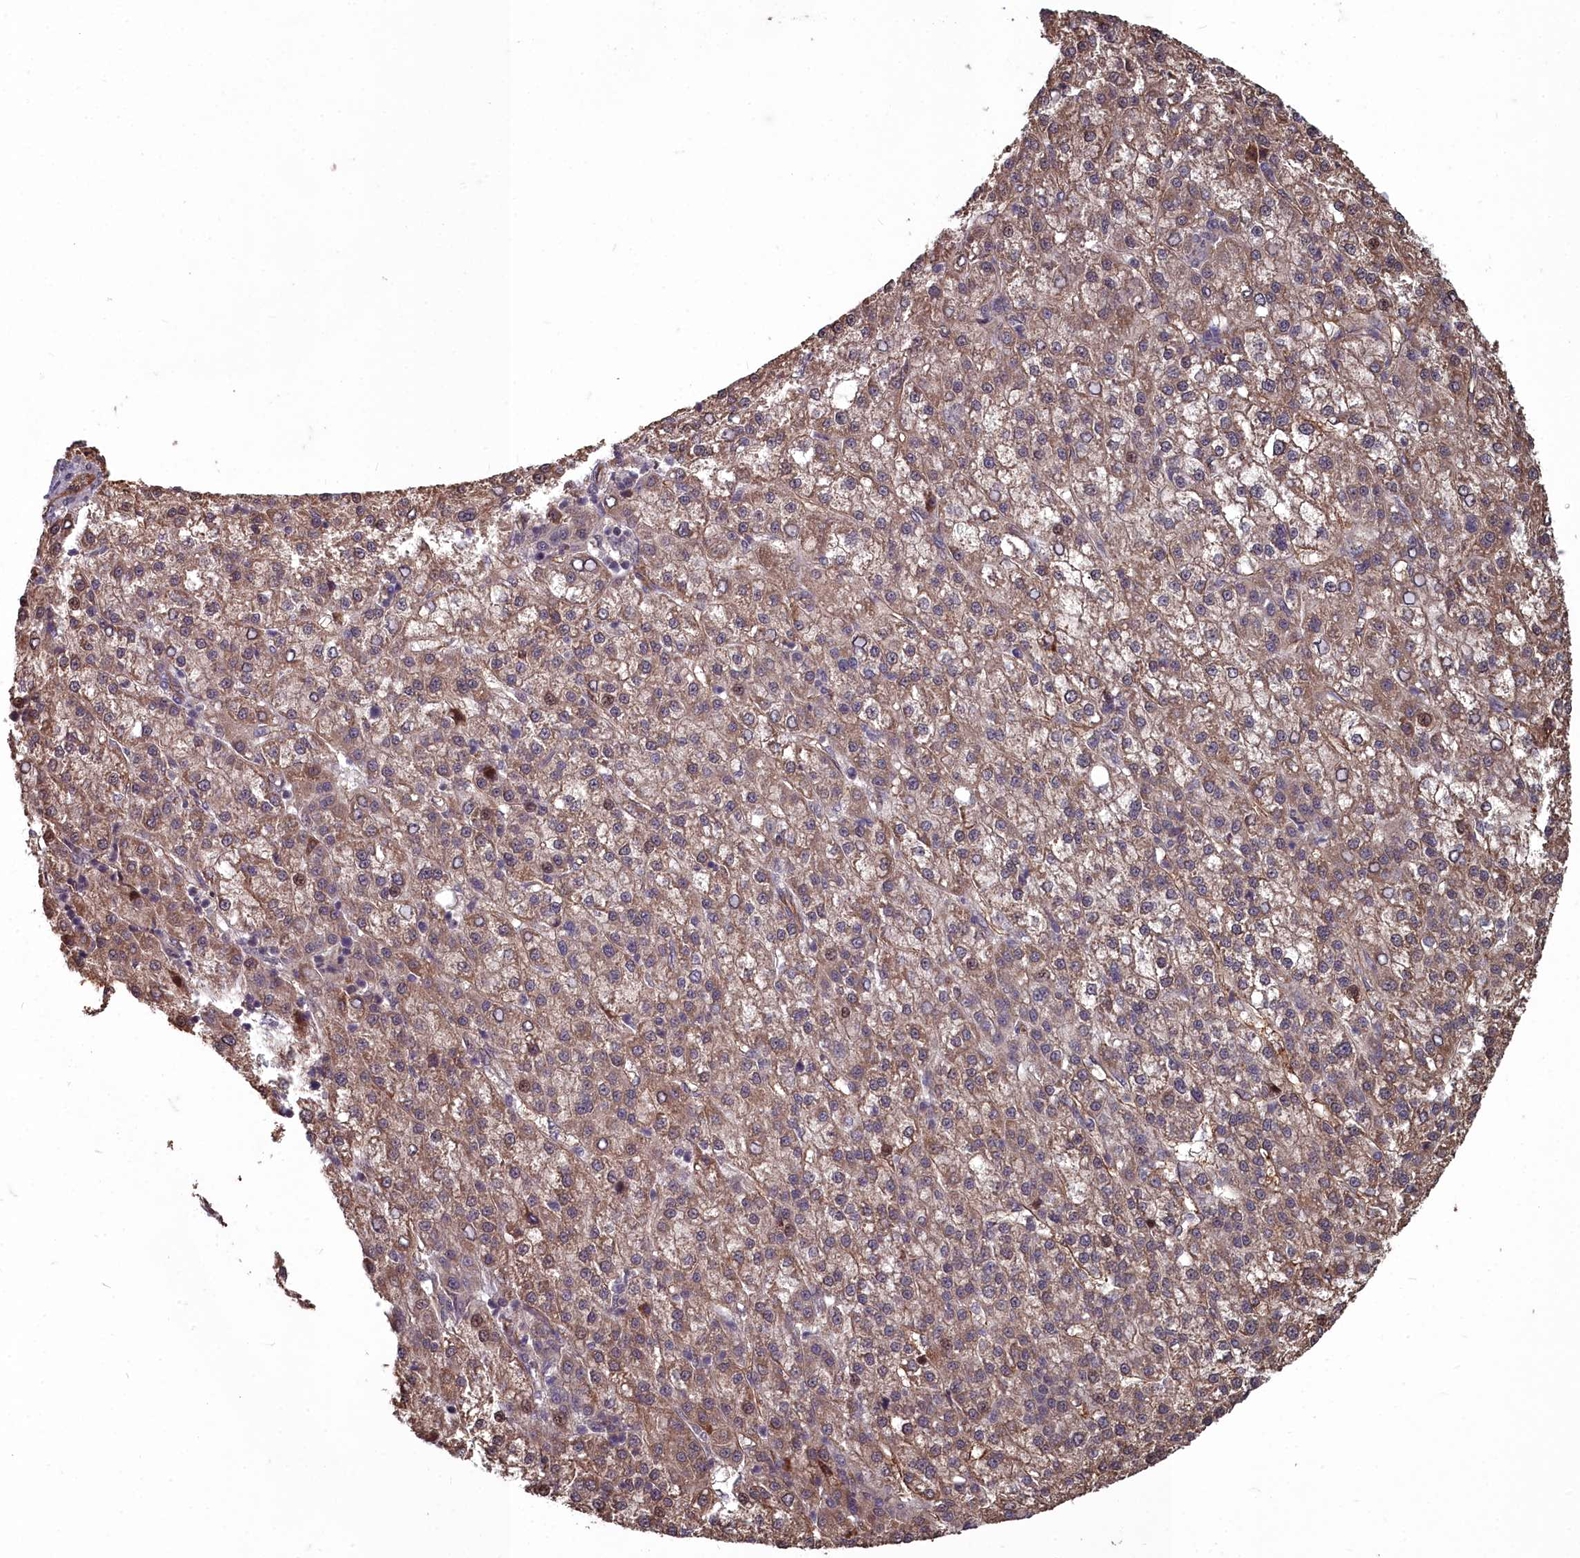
{"staining": {"intensity": "moderate", "quantity": ">75%", "location": "cytoplasmic/membranous,nuclear"}, "tissue": "liver cancer", "cell_type": "Tumor cells", "image_type": "cancer", "snomed": [{"axis": "morphology", "description": "Carcinoma, Hepatocellular, NOS"}, {"axis": "topography", "description": "Liver"}], "caption": "High-magnification brightfield microscopy of liver cancer (hepatocellular carcinoma) stained with DAB (brown) and counterstained with hematoxylin (blue). tumor cells exhibit moderate cytoplasmic/membranous and nuclear expression is seen in approximately>75% of cells.", "gene": "TSPYL4", "patient": {"sex": "female", "age": 58}}